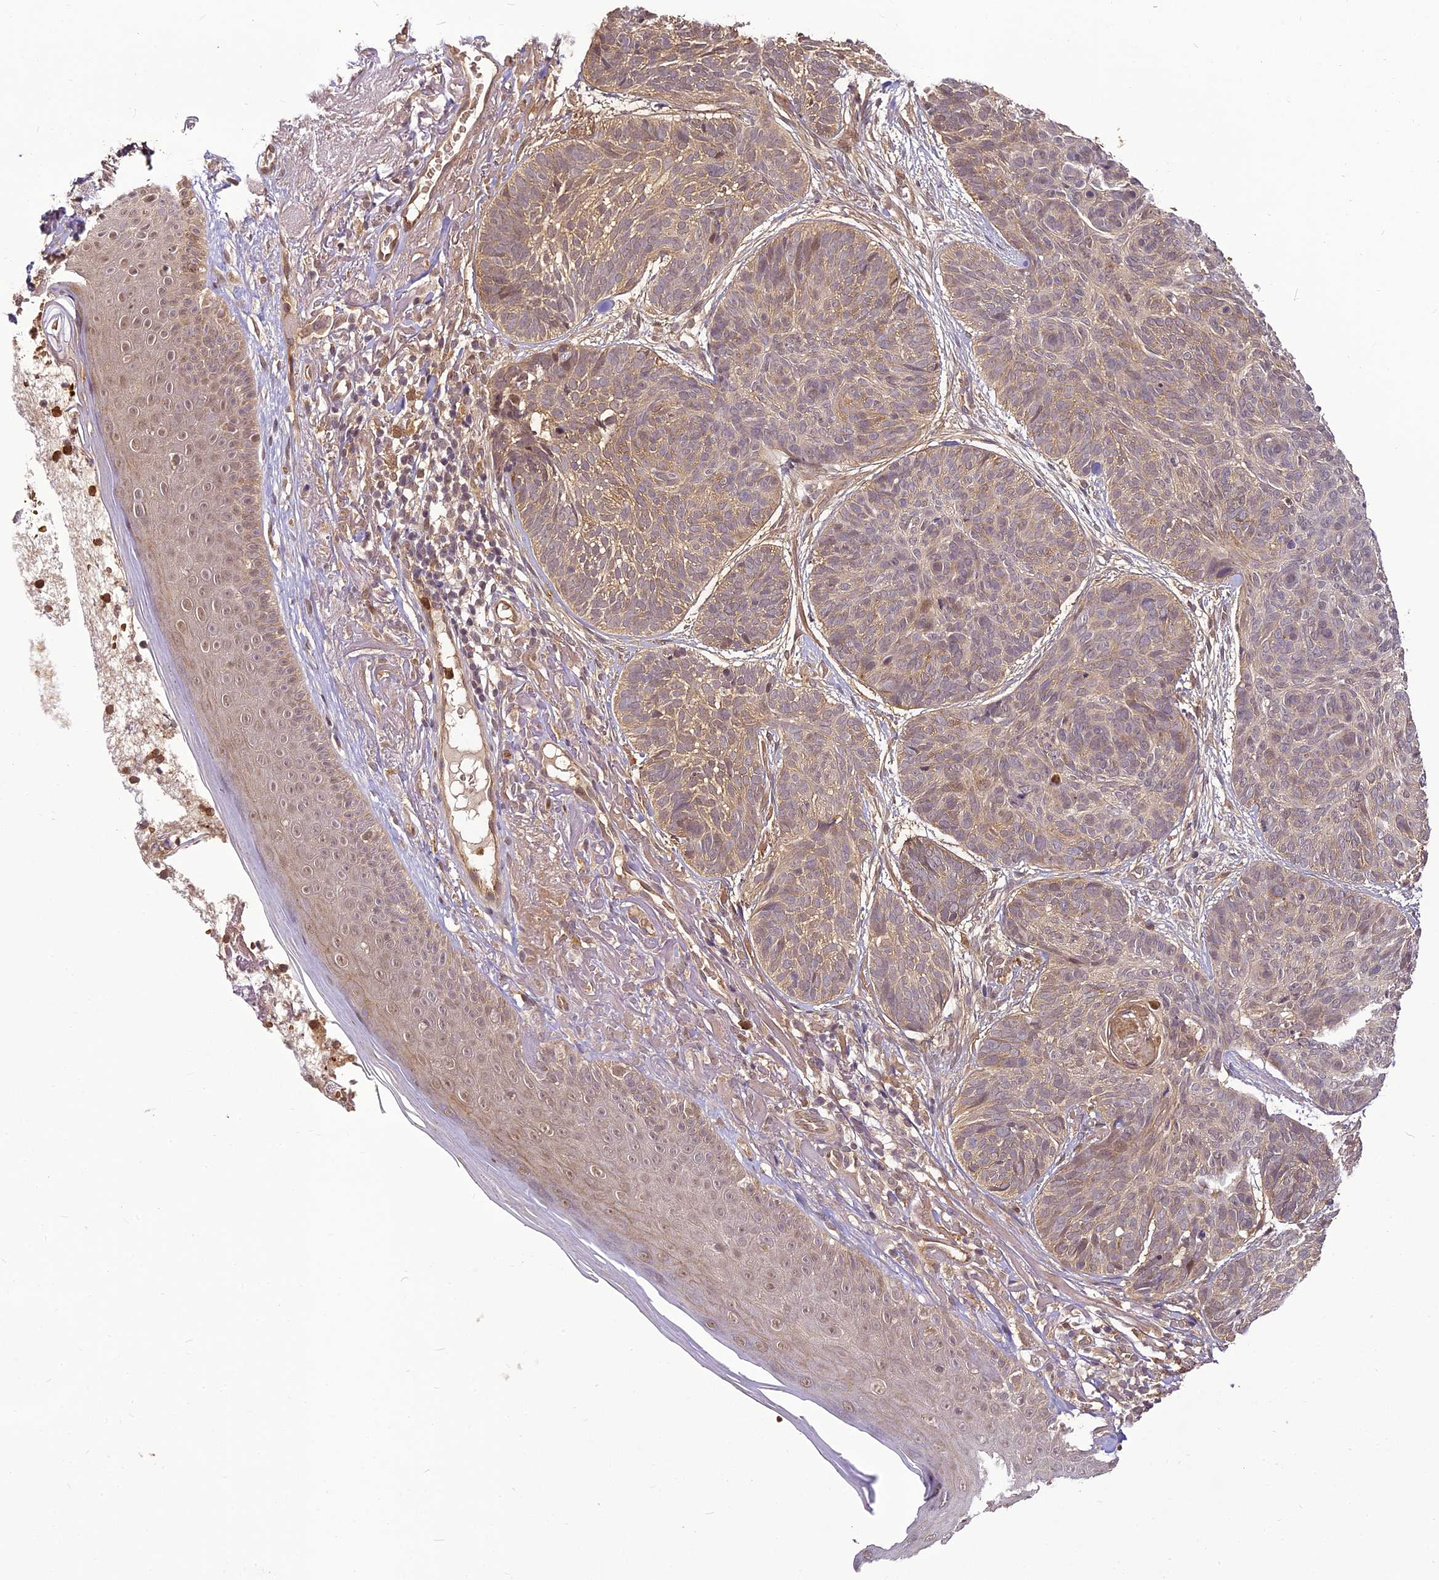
{"staining": {"intensity": "weak", "quantity": "<25%", "location": "cytoplasmic/membranous"}, "tissue": "skin cancer", "cell_type": "Tumor cells", "image_type": "cancer", "snomed": [{"axis": "morphology", "description": "Normal tissue, NOS"}, {"axis": "morphology", "description": "Basal cell carcinoma"}, {"axis": "topography", "description": "Skin"}], "caption": "Human skin cancer (basal cell carcinoma) stained for a protein using immunohistochemistry (IHC) exhibits no staining in tumor cells.", "gene": "BCDIN3D", "patient": {"sex": "male", "age": 66}}